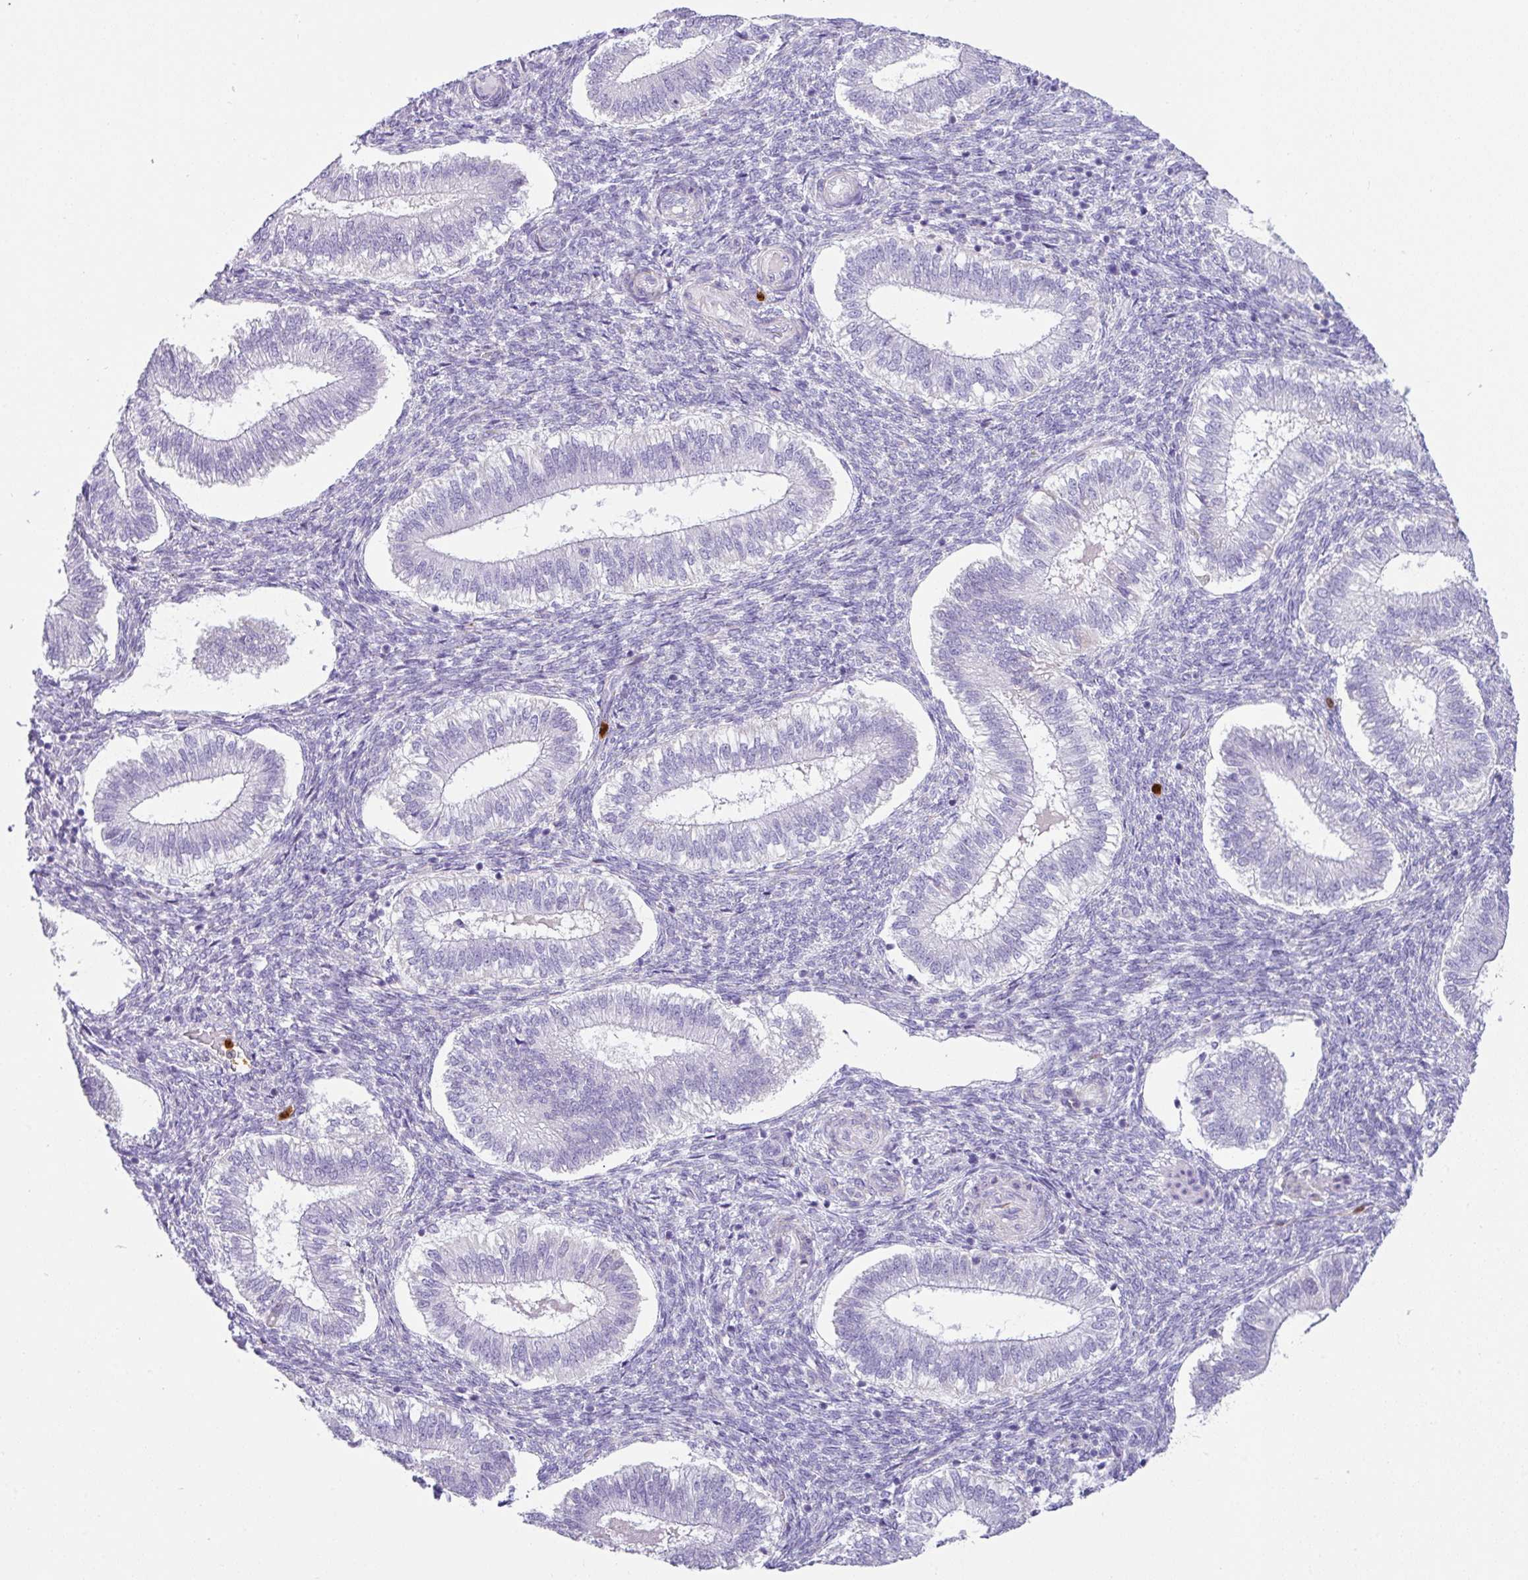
{"staining": {"intensity": "negative", "quantity": "none", "location": "none"}, "tissue": "endometrium", "cell_type": "Cells in endometrial stroma", "image_type": "normal", "snomed": [{"axis": "morphology", "description": "Normal tissue, NOS"}, {"axis": "topography", "description": "Endometrium"}], "caption": "Cells in endometrial stroma are negative for brown protein staining in normal endometrium. The staining was performed using DAB to visualize the protein expression in brown, while the nuclei were stained in blue with hematoxylin (Magnification: 20x).", "gene": "SH2D3C", "patient": {"sex": "female", "age": 25}}